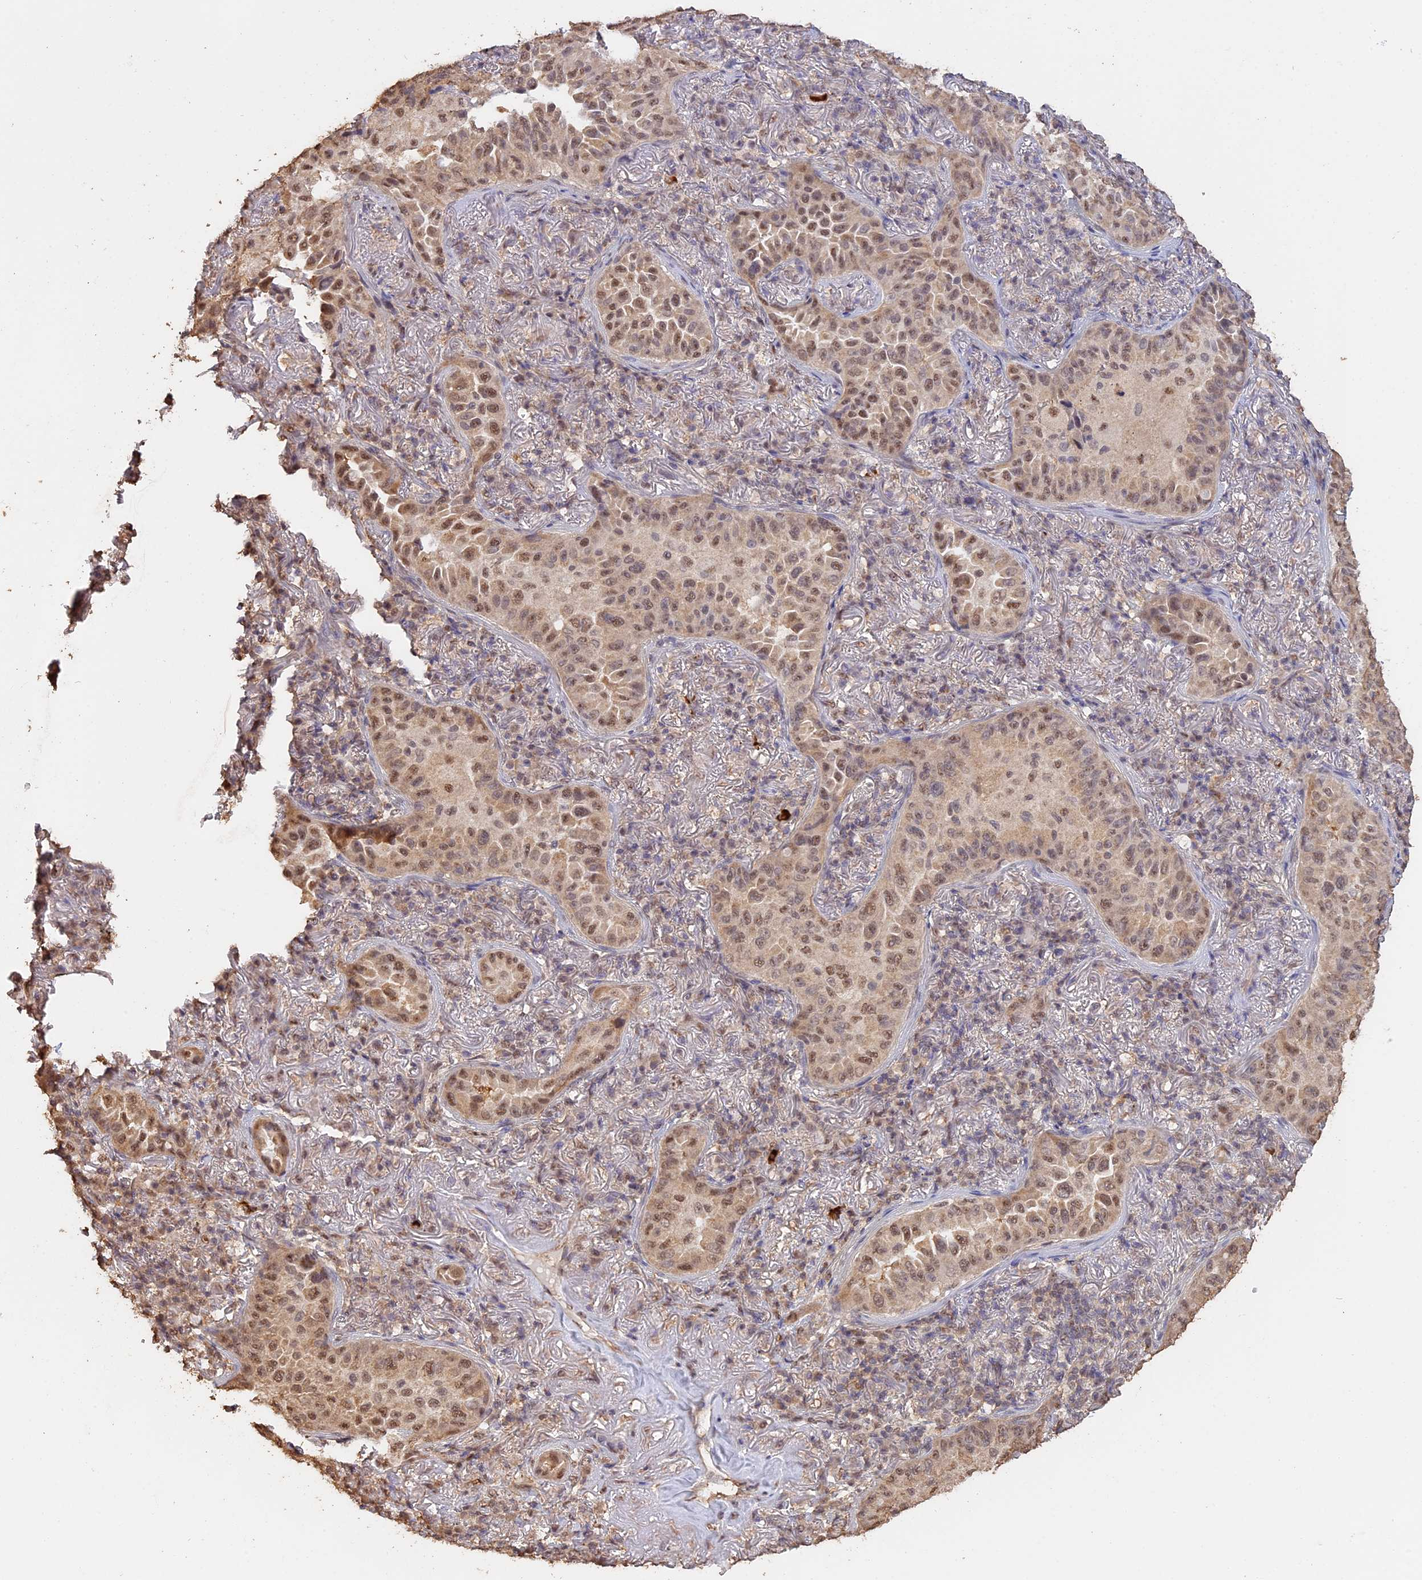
{"staining": {"intensity": "moderate", "quantity": ">75%", "location": "nuclear"}, "tissue": "lung cancer", "cell_type": "Tumor cells", "image_type": "cancer", "snomed": [{"axis": "morphology", "description": "Adenocarcinoma, NOS"}, {"axis": "topography", "description": "Lung"}], "caption": "Immunohistochemistry (DAB (3,3'-diaminobenzidine)) staining of human adenocarcinoma (lung) demonstrates moderate nuclear protein expression in approximately >75% of tumor cells.", "gene": "PSMC6", "patient": {"sex": "female", "age": 69}}